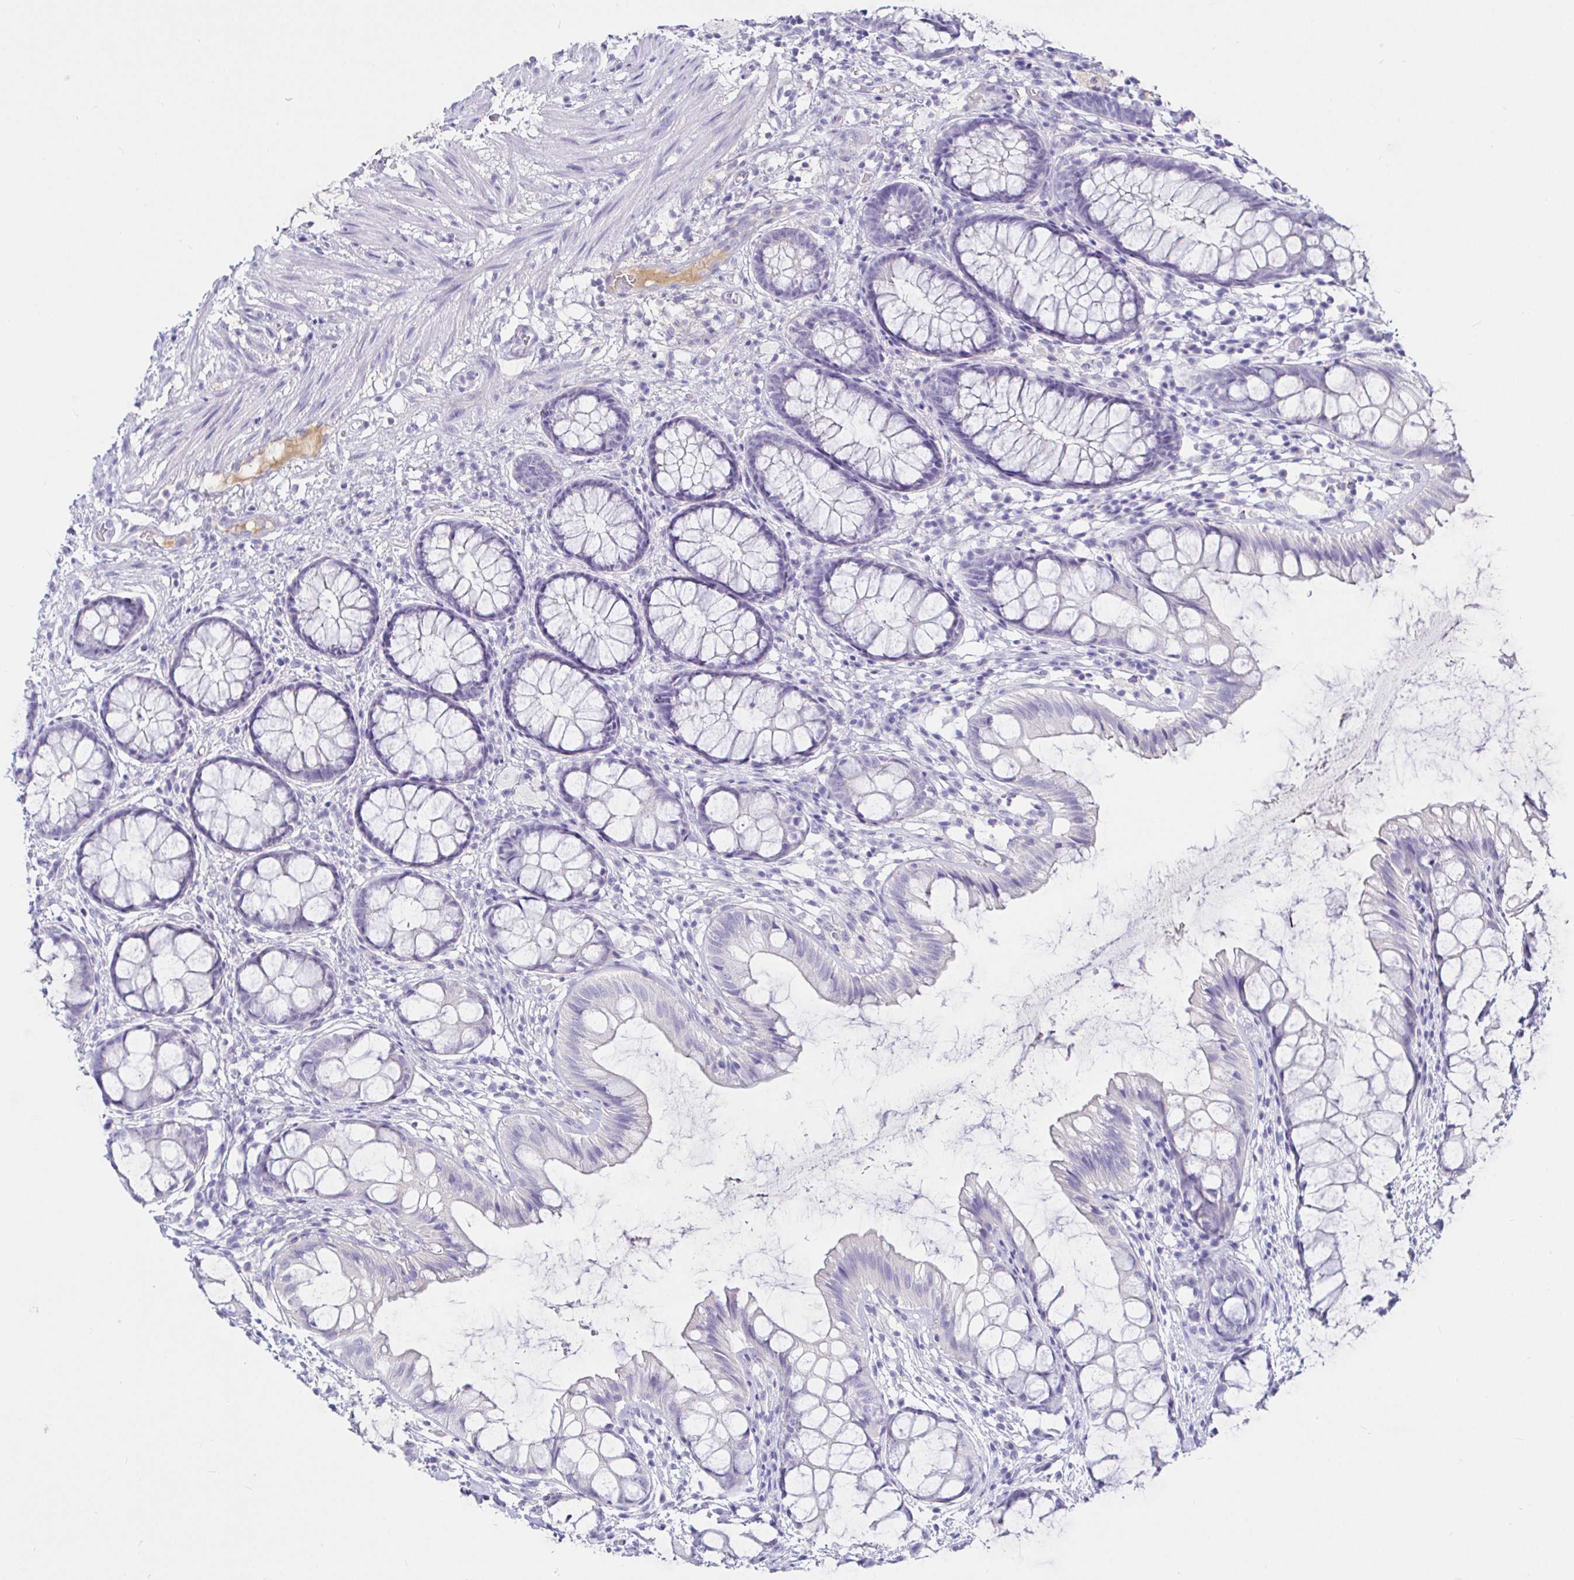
{"staining": {"intensity": "negative", "quantity": "none", "location": "none"}, "tissue": "rectum", "cell_type": "Glandular cells", "image_type": "normal", "snomed": [{"axis": "morphology", "description": "Normal tissue, NOS"}, {"axis": "topography", "description": "Rectum"}], "caption": "Immunohistochemistry histopathology image of unremarkable rectum stained for a protein (brown), which demonstrates no staining in glandular cells.", "gene": "SAA2", "patient": {"sex": "female", "age": 62}}